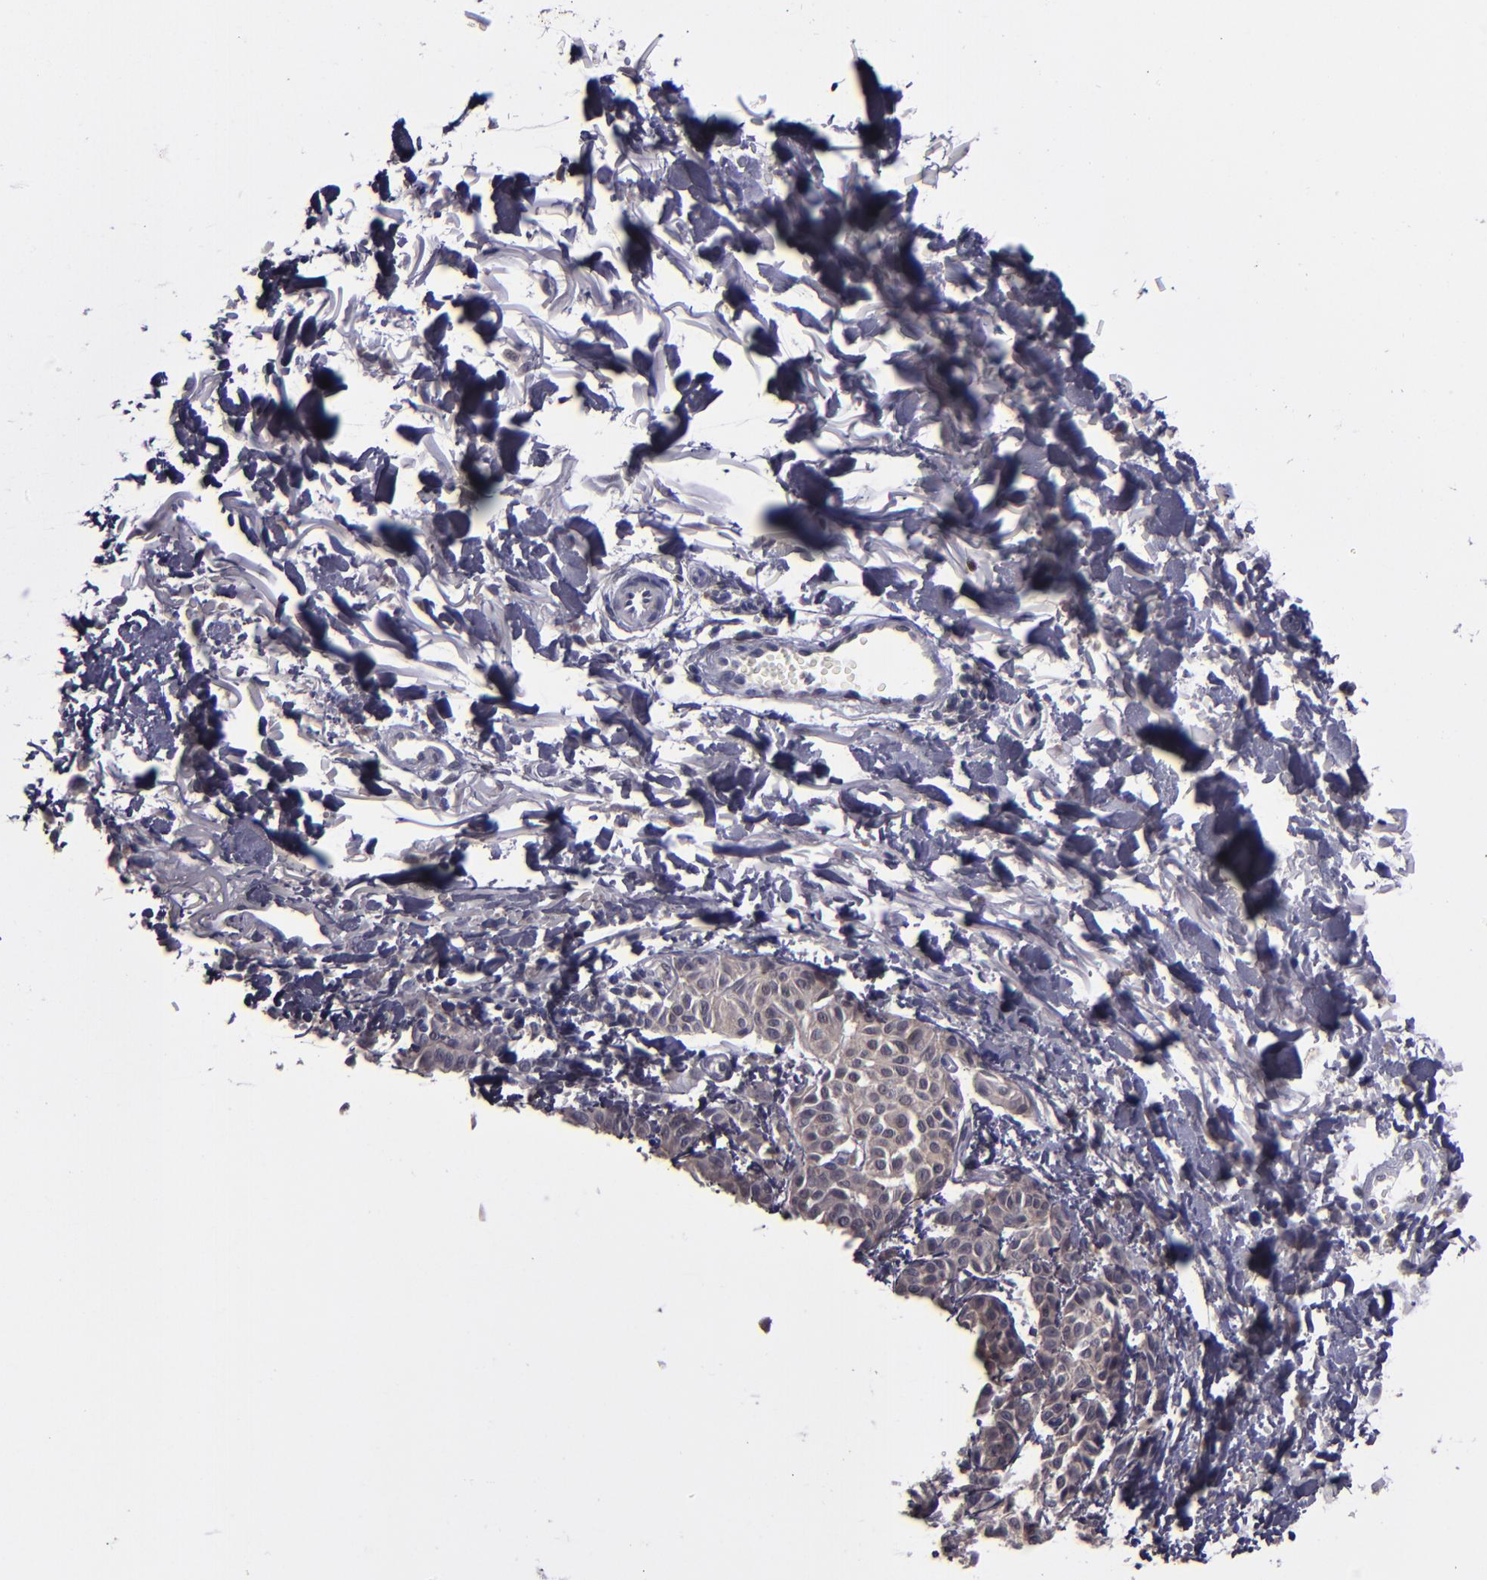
{"staining": {"intensity": "weak", "quantity": "25%-75%", "location": "cytoplasmic/membranous"}, "tissue": "melanoma", "cell_type": "Tumor cells", "image_type": "cancer", "snomed": [{"axis": "morphology", "description": "Malignant melanoma, NOS"}, {"axis": "topography", "description": "Skin"}], "caption": "Immunohistochemistry (IHC) histopathology image of melanoma stained for a protein (brown), which displays low levels of weak cytoplasmic/membranous staining in about 25%-75% of tumor cells.", "gene": "CEBPE", "patient": {"sex": "male", "age": 76}}